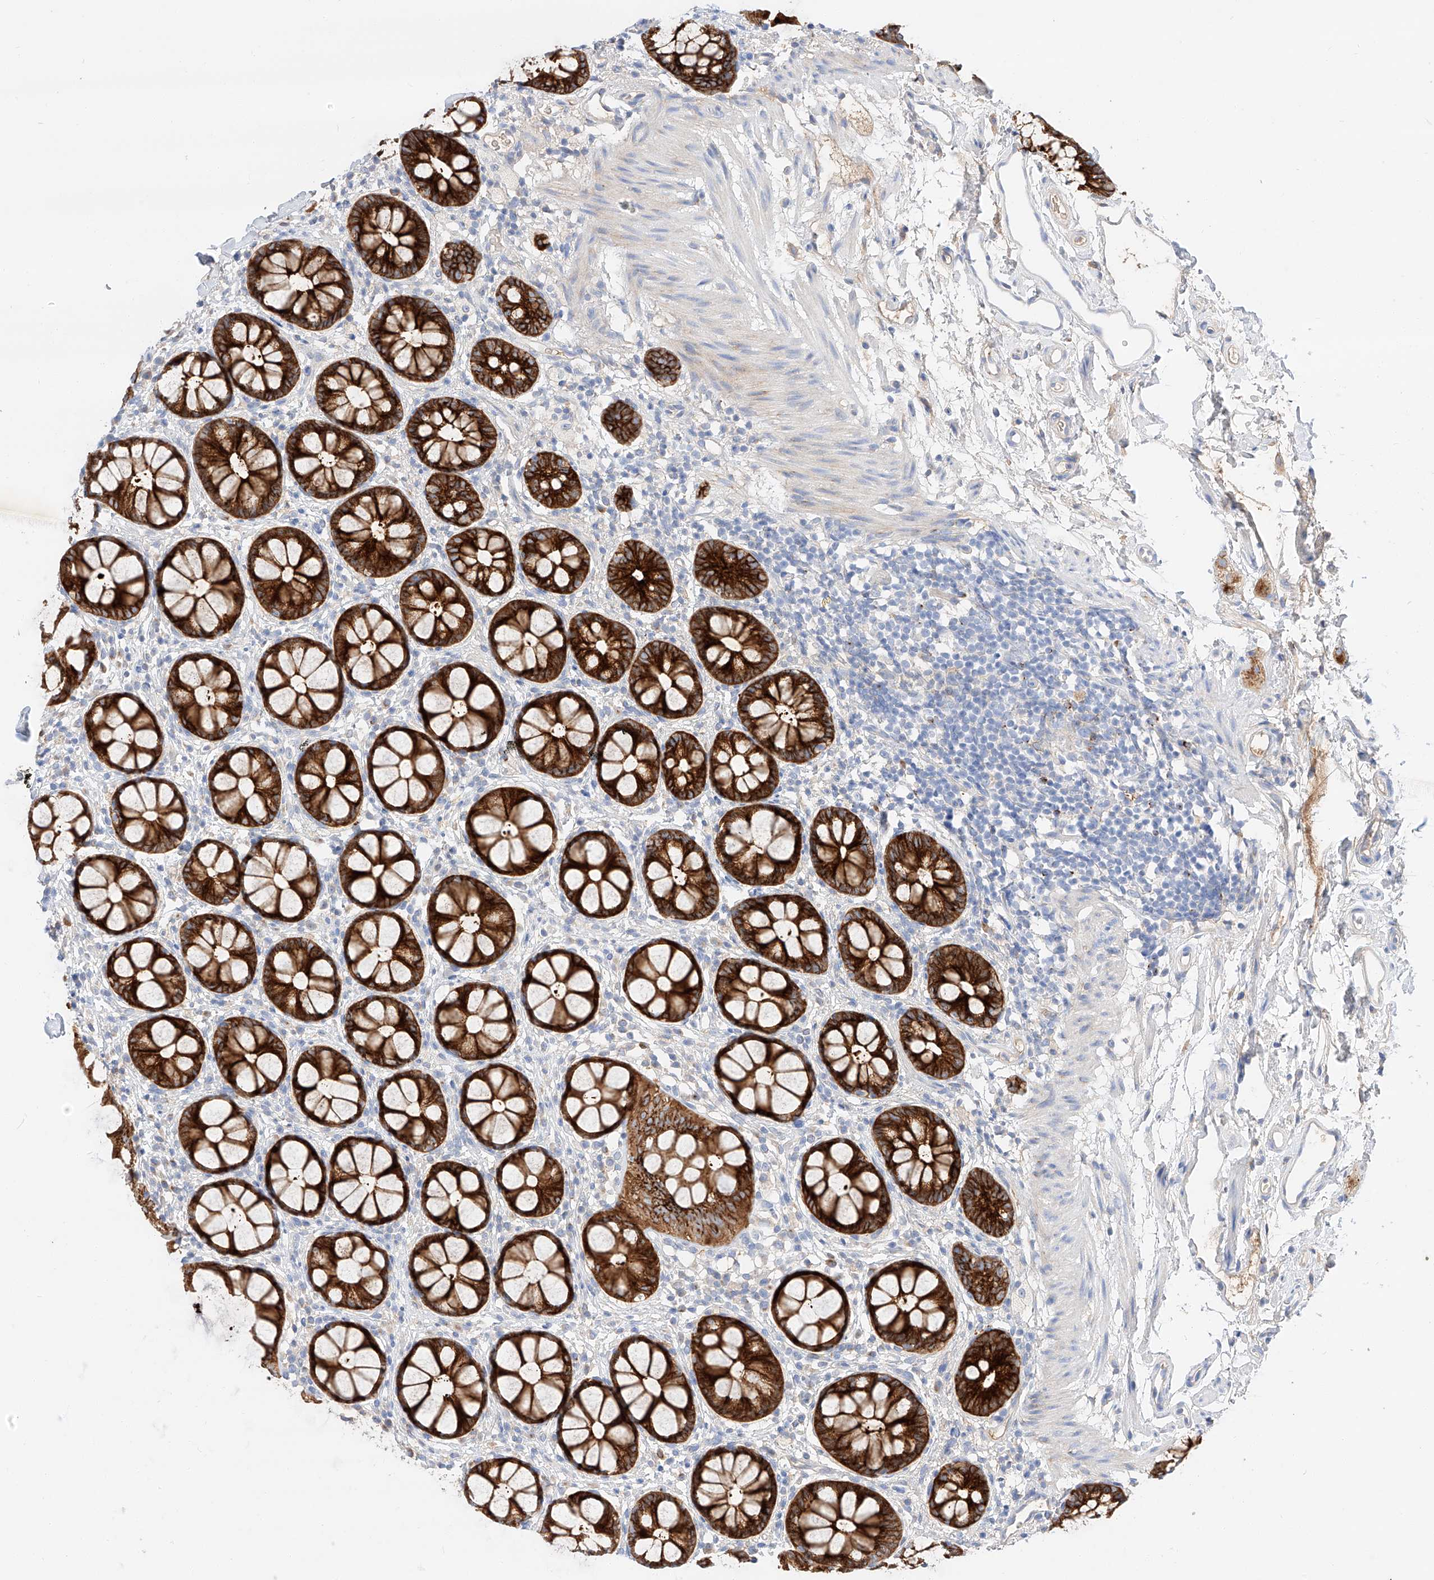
{"staining": {"intensity": "strong", "quantity": ">75%", "location": "cytoplasmic/membranous"}, "tissue": "rectum", "cell_type": "Glandular cells", "image_type": "normal", "snomed": [{"axis": "morphology", "description": "Normal tissue, NOS"}, {"axis": "topography", "description": "Rectum"}], "caption": "The histopathology image demonstrates staining of normal rectum, revealing strong cytoplasmic/membranous protein expression (brown color) within glandular cells. (IHC, brightfield microscopy, high magnification).", "gene": "MAP7", "patient": {"sex": "female", "age": 65}}